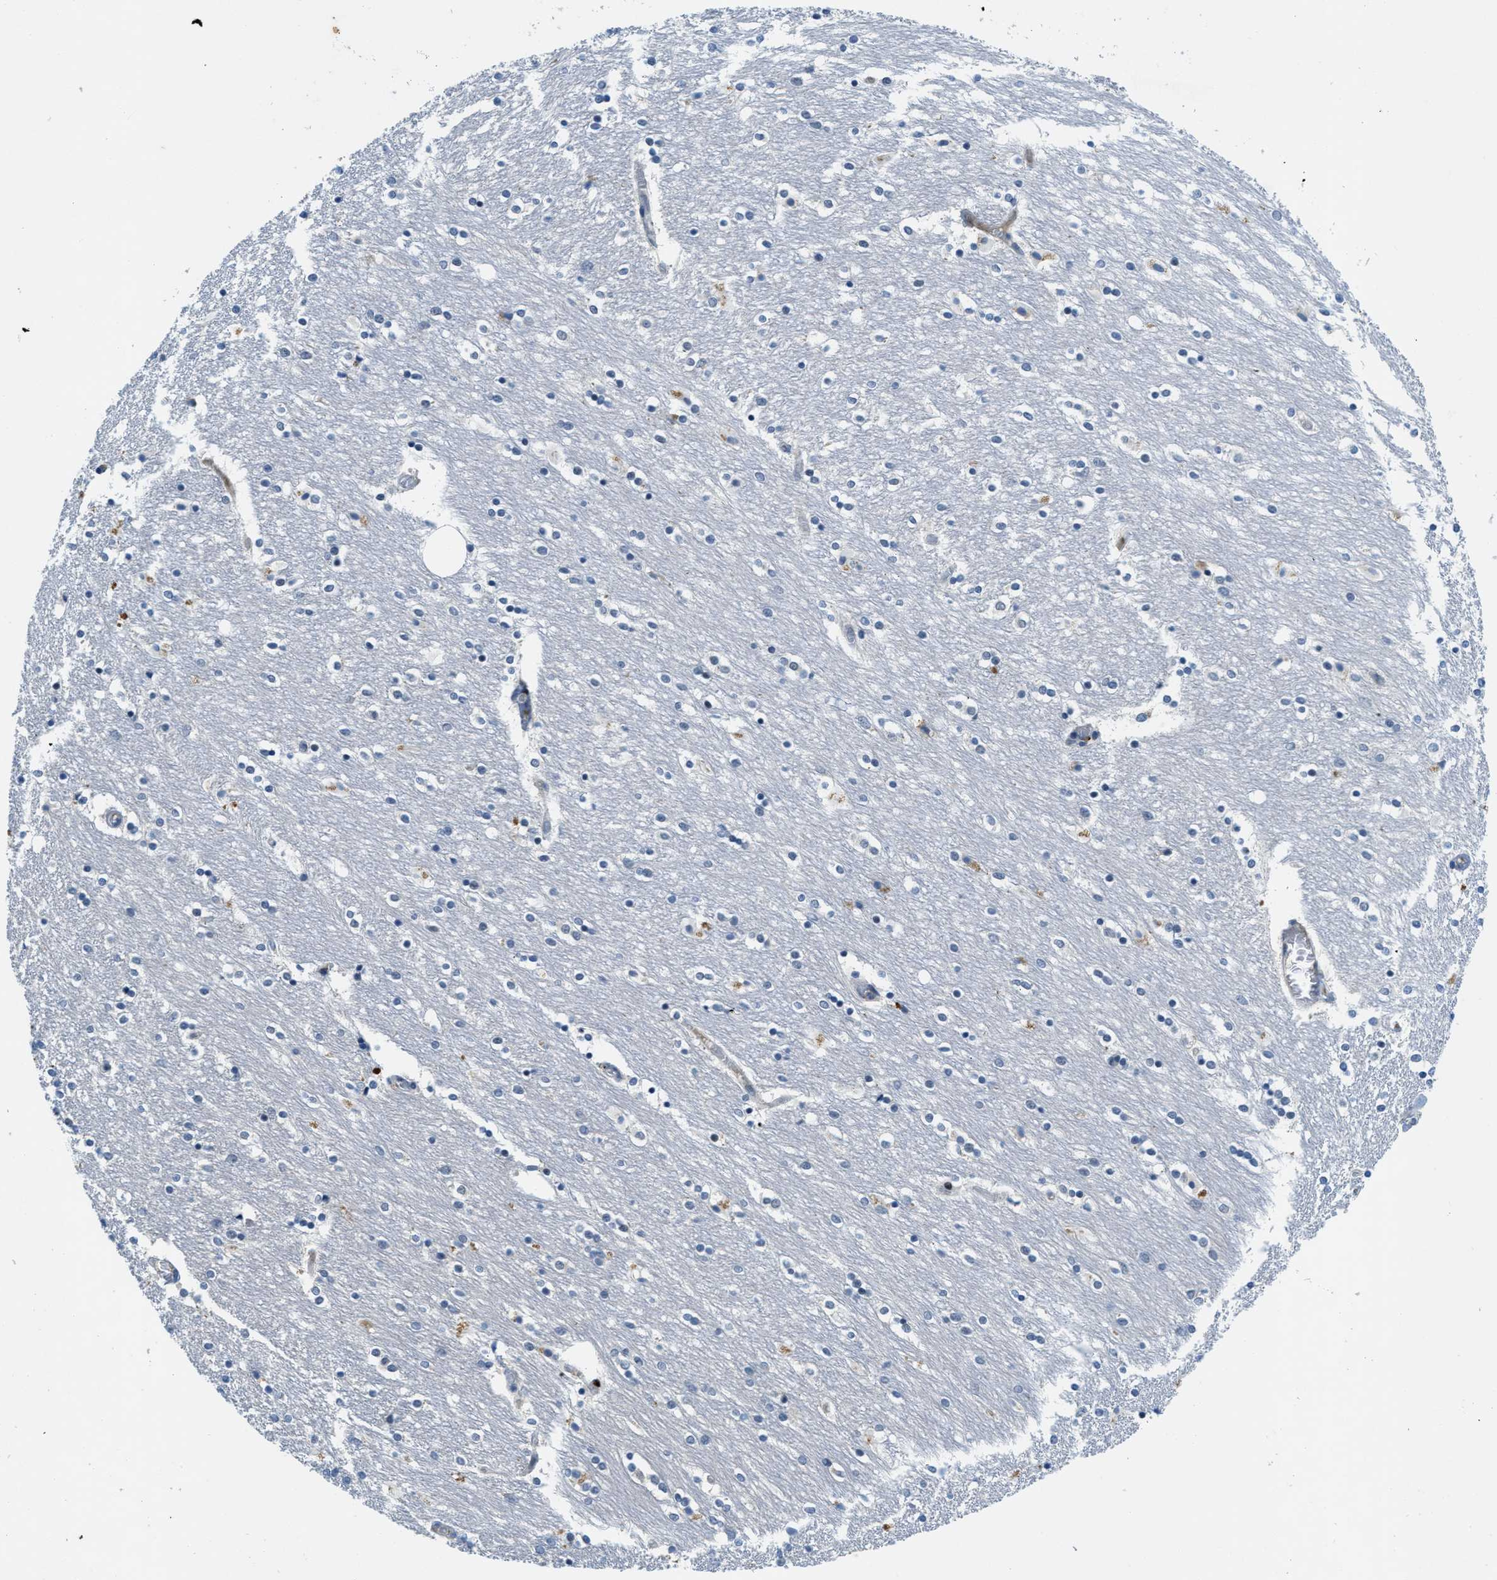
{"staining": {"intensity": "negative", "quantity": "none", "location": "none"}, "tissue": "caudate", "cell_type": "Glial cells", "image_type": "normal", "snomed": [{"axis": "morphology", "description": "Normal tissue, NOS"}, {"axis": "topography", "description": "Lateral ventricle wall"}], "caption": "Benign caudate was stained to show a protein in brown. There is no significant expression in glial cells.", "gene": "SLCO2A1", "patient": {"sex": "female", "age": 54}}